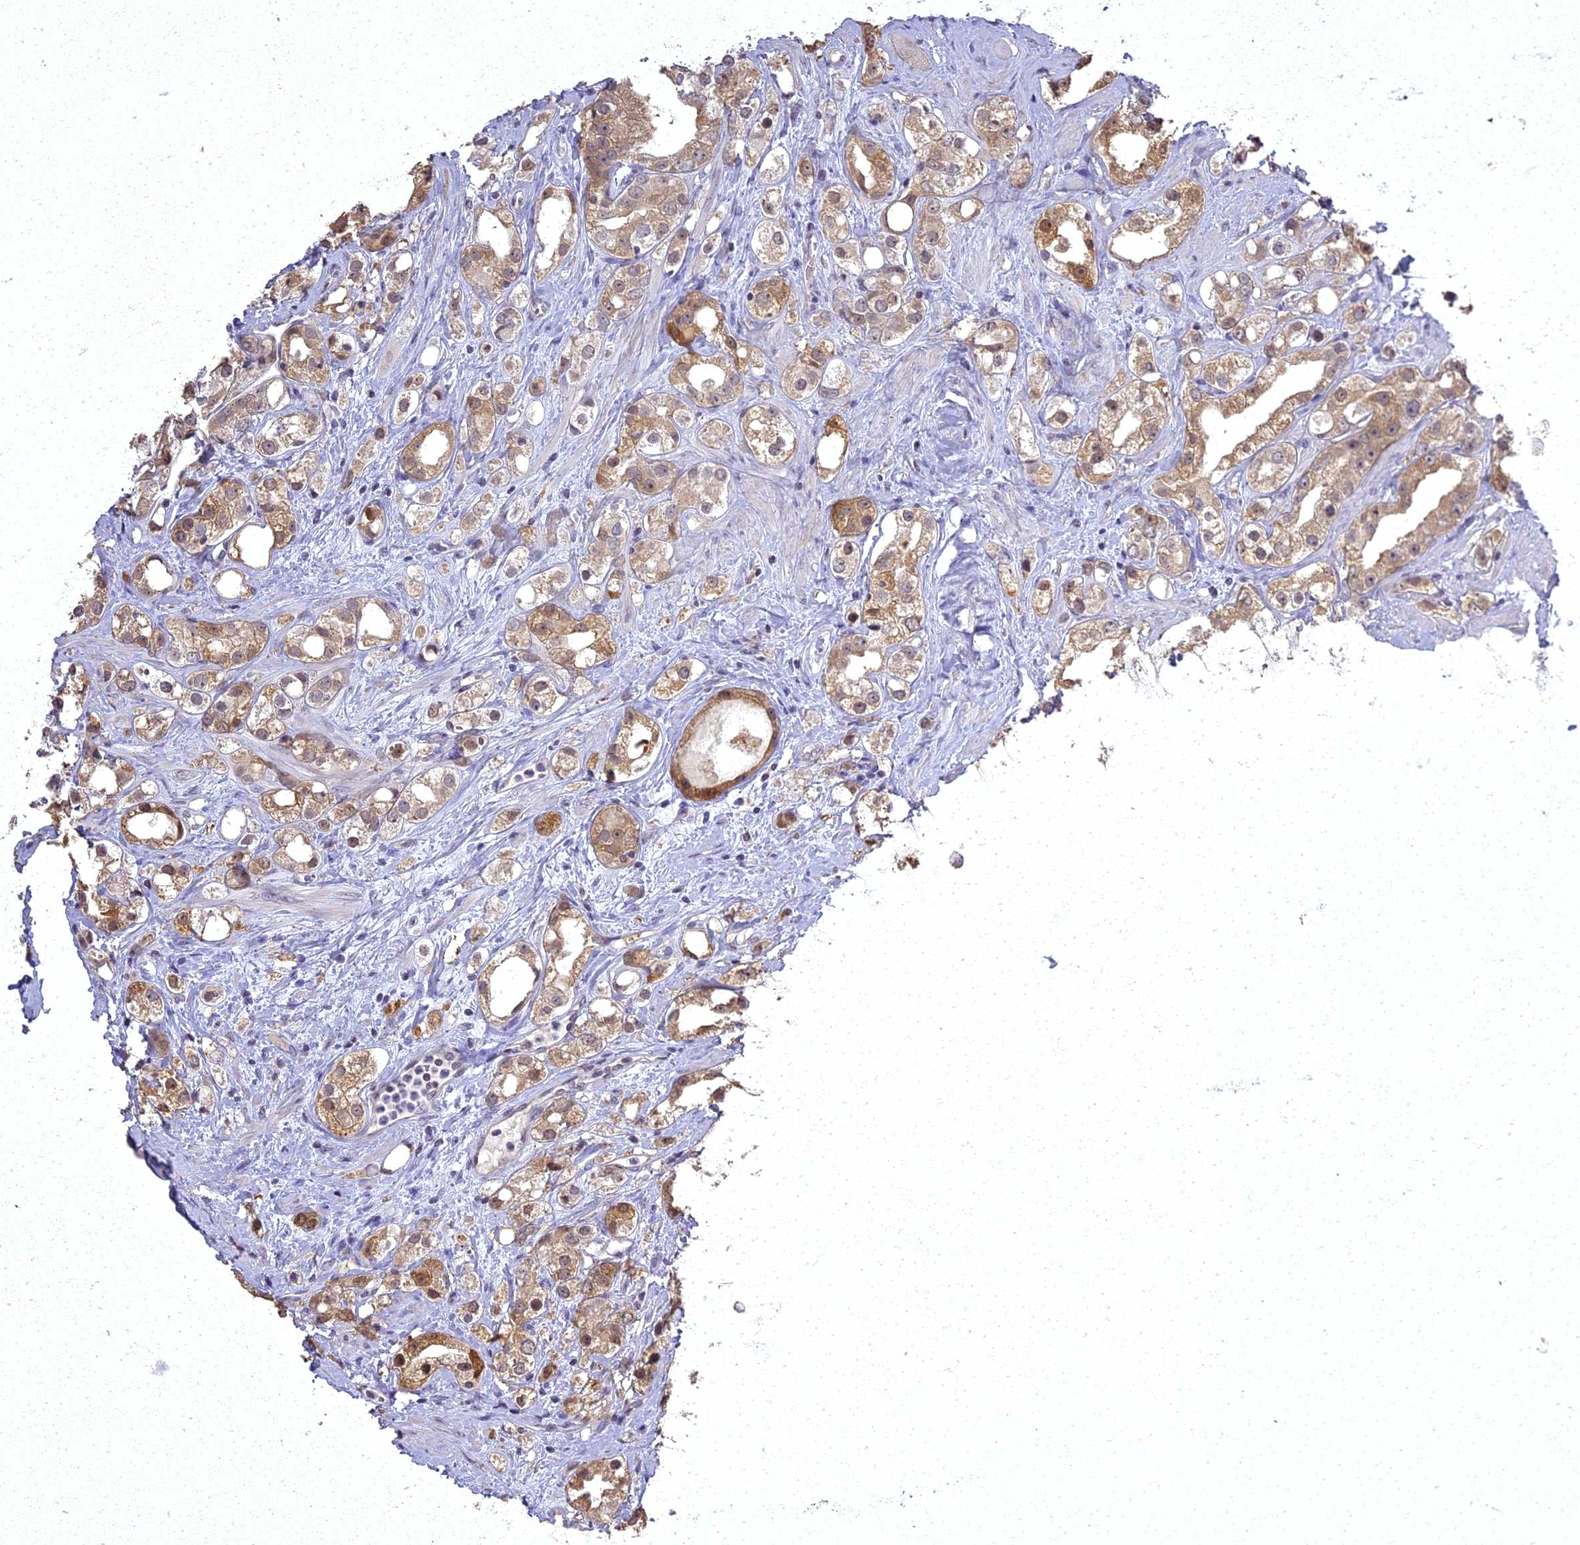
{"staining": {"intensity": "moderate", "quantity": ">75%", "location": "cytoplasmic/membranous"}, "tissue": "prostate cancer", "cell_type": "Tumor cells", "image_type": "cancer", "snomed": [{"axis": "morphology", "description": "Adenocarcinoma, NOS"}, {"axis": "topography", "description": "Prostate"}], "caption": "Moderate cytoplasmic/membranous staining for a protein is seen in about >75% of tumor cells of prostate cancer using immunohistochemistry (IHC).", "gene": "ING5", "patient": {"sex": "male", "age": 79}}